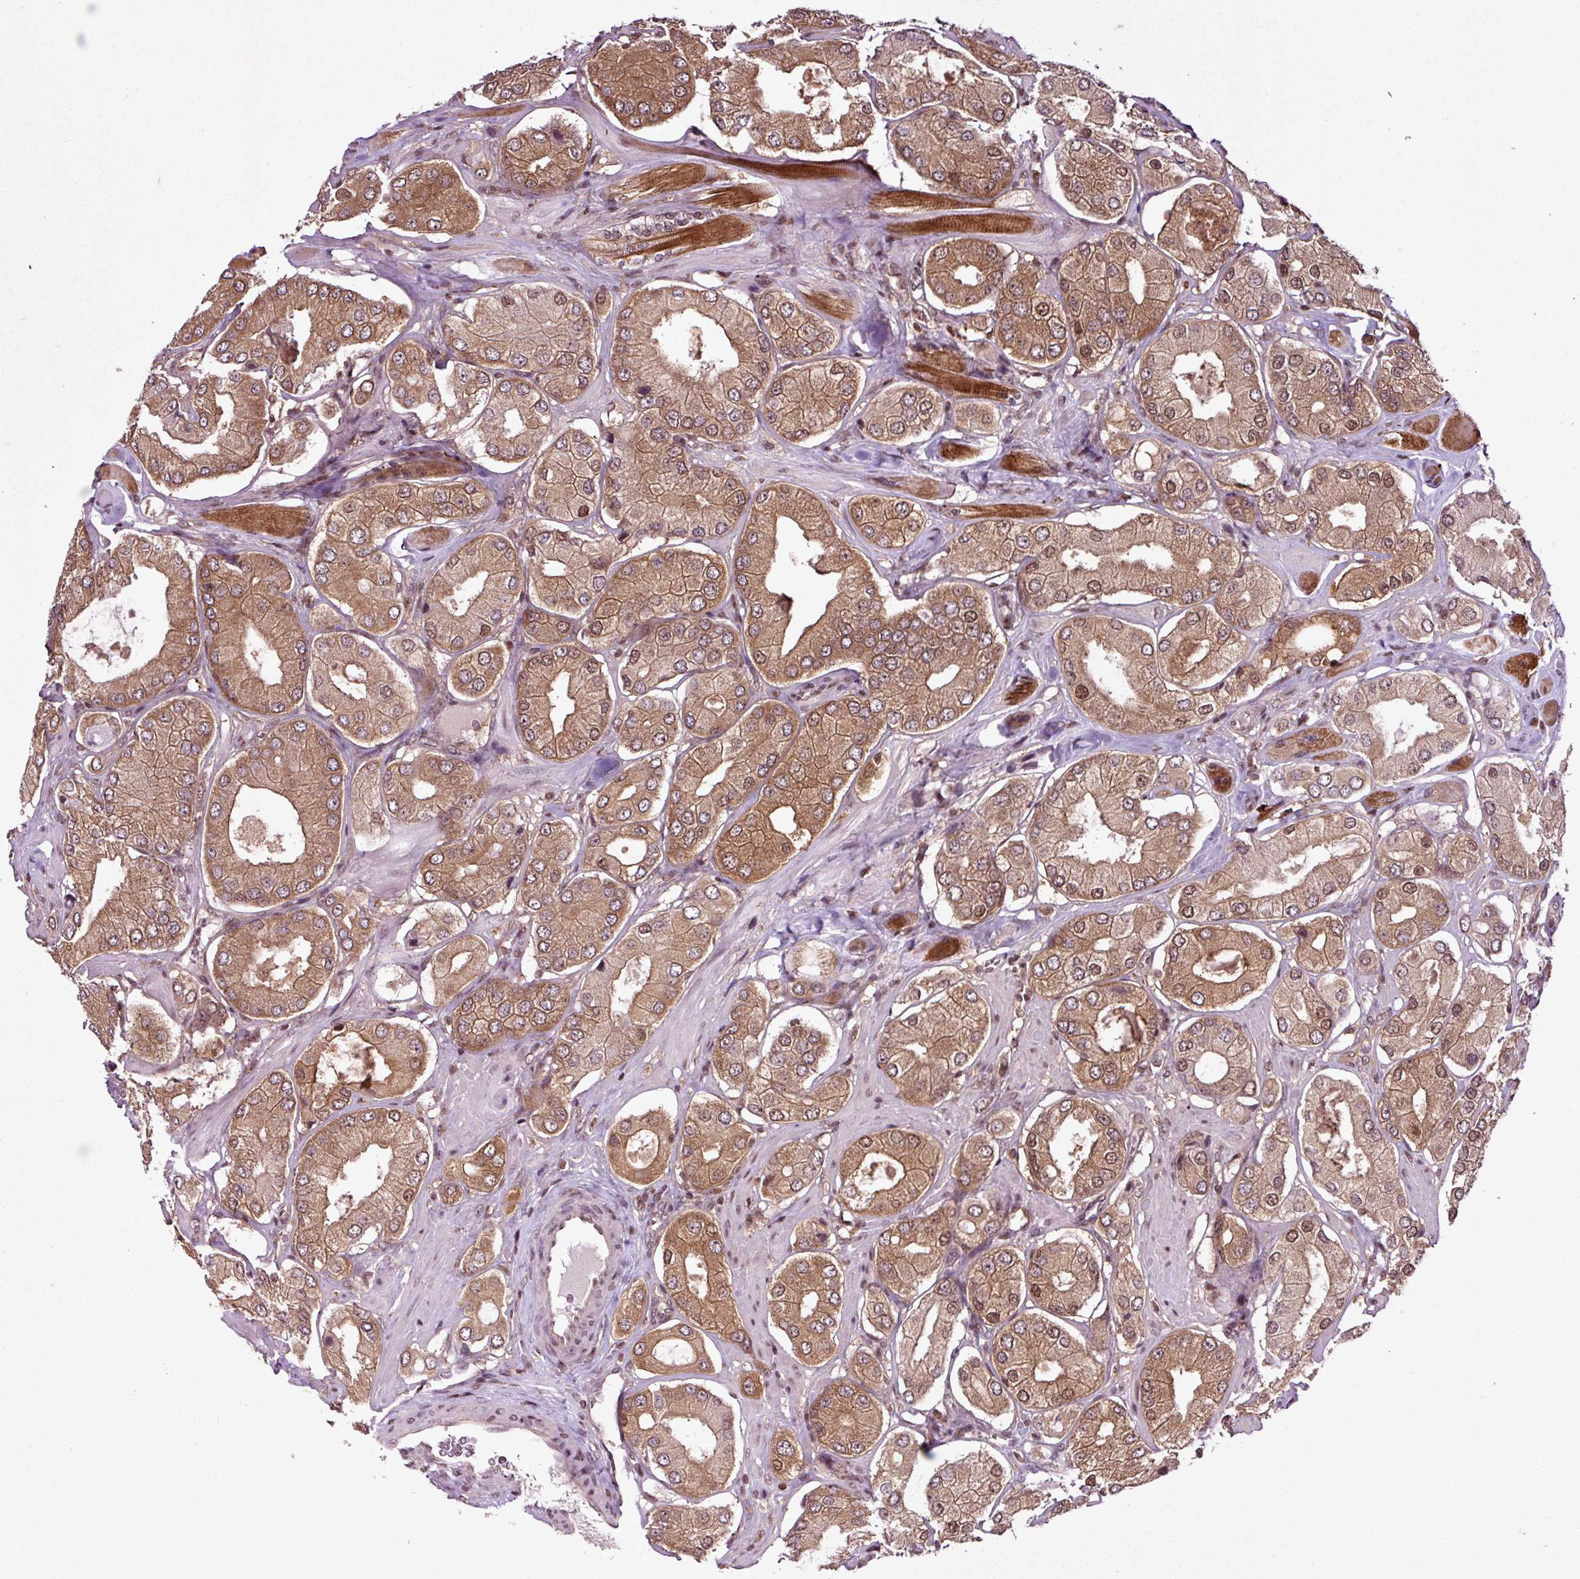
{"staining": {"intensity": "moderate", "quantity": ">75%", "location": "cytoplasmic/membranous,nuclear"}, "tissue": "prostate cancer", "cell_type": "Tumor cells", "image_type": "cancer", "snomed": [{"axis": "morphology", "description": "Adenocarcinoma, Low grade"}, {"axis": "topography", "description": "Prostate"}], "caption": "Immunohistochemical staining of adenocarcinoma (low-grade) (prostate) exhibits medium levels of moderate cytoplasmic/membranous and nuclear protein expression in approximately >75% of tumor cells.", "gene": "ITPKC", "patient": {"sex": "male", "age": 42}}